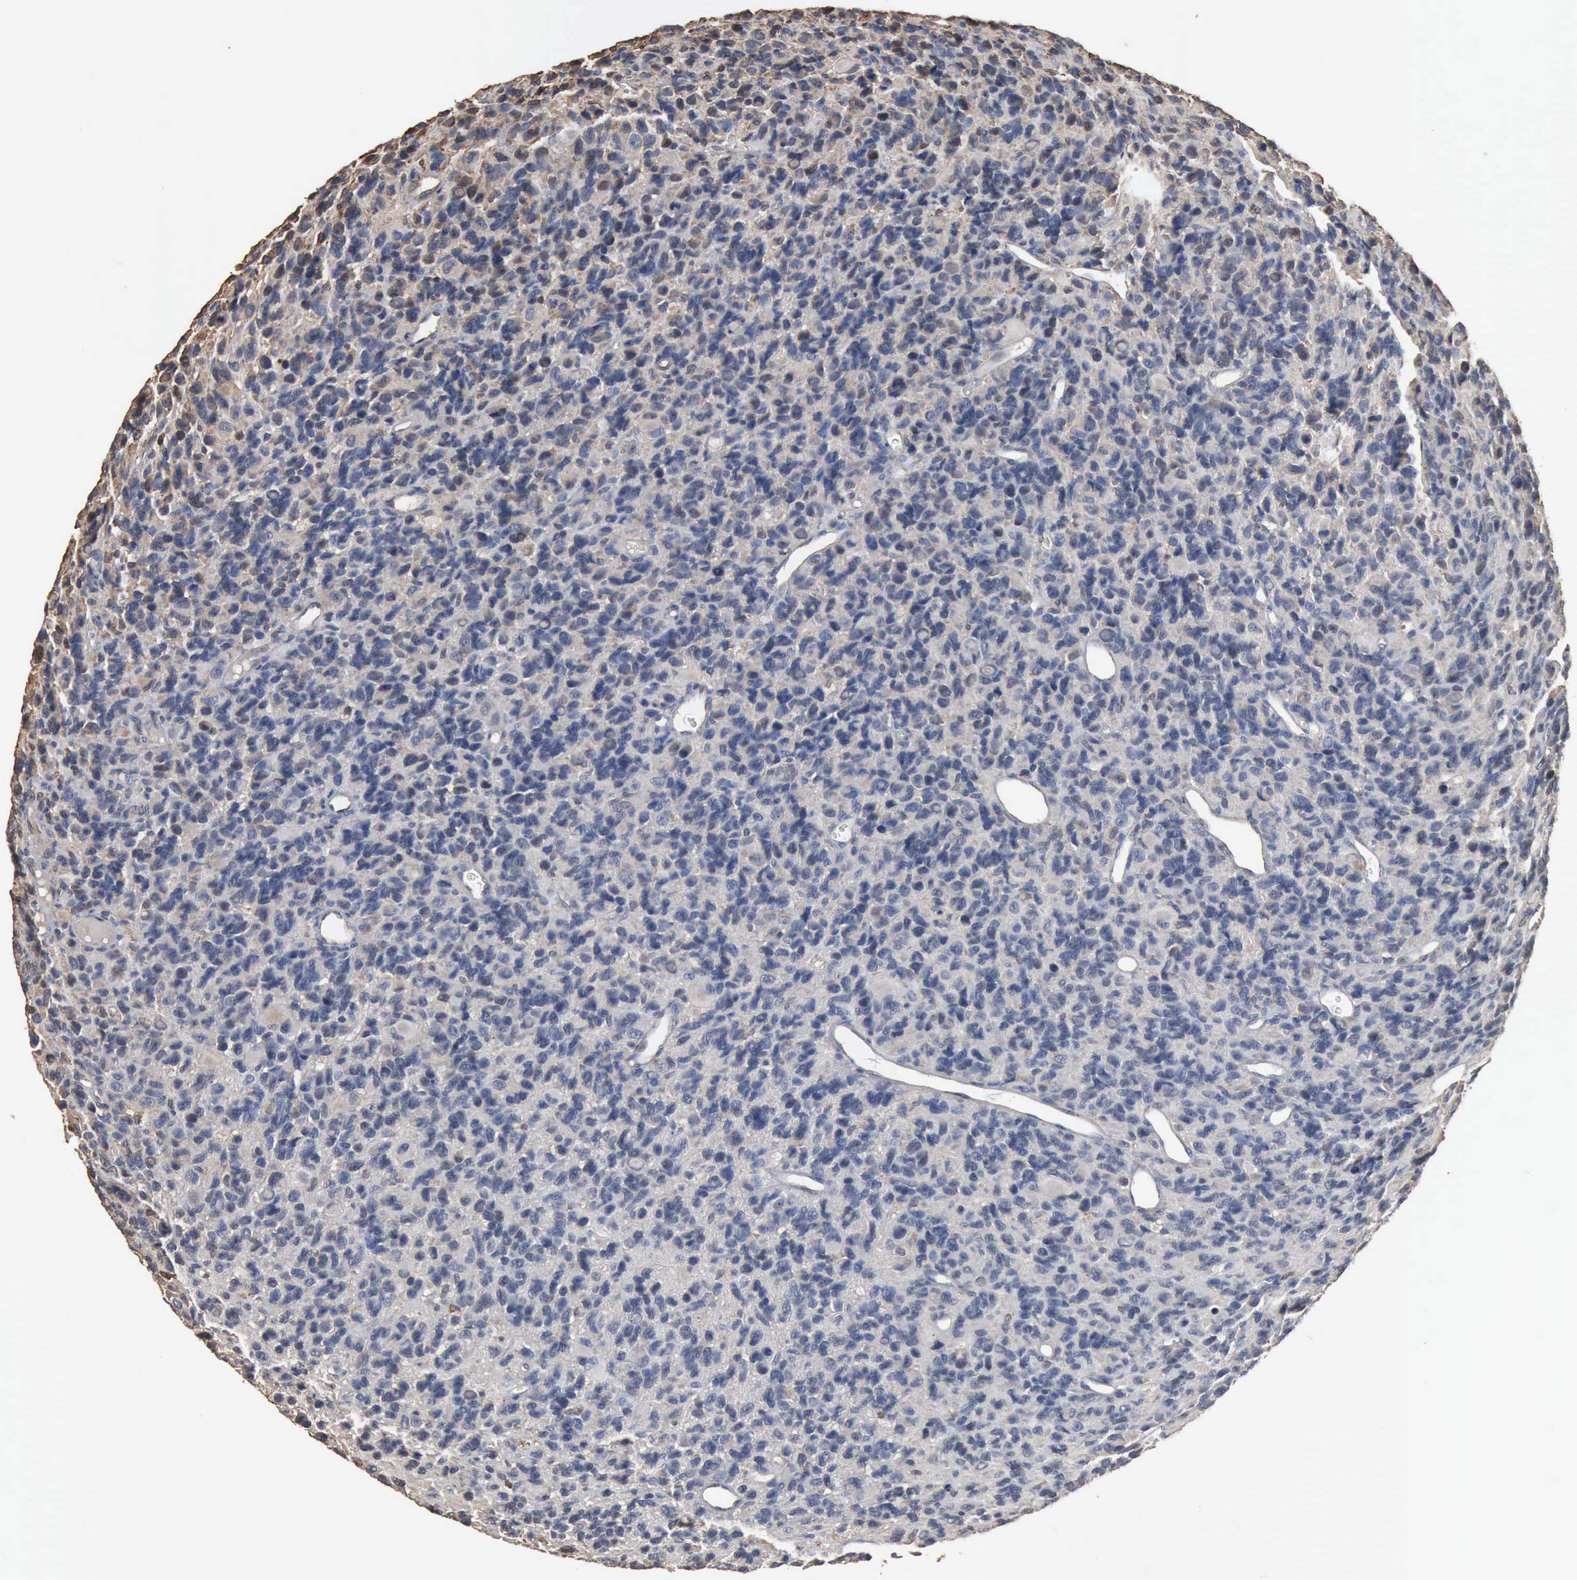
{"staining": {"intensity": "negative", "quantity": "none", "location": "none"}, "tissue": "glioma", "cell_type": "Tumor cells", "image_type": "cancer", "snomed": [{"axis": "morphology", "description": "Glioma, malignant, High grade"}, {"axis": "topography", "description": "Brain"}], "caption": "Glioma was stained to show a protein in brown. There is no significant expression in tumor cells. Nuclei are stained in blue.", "gene": "FSCN1", "patient": {"sex": "male", "age": 77}}